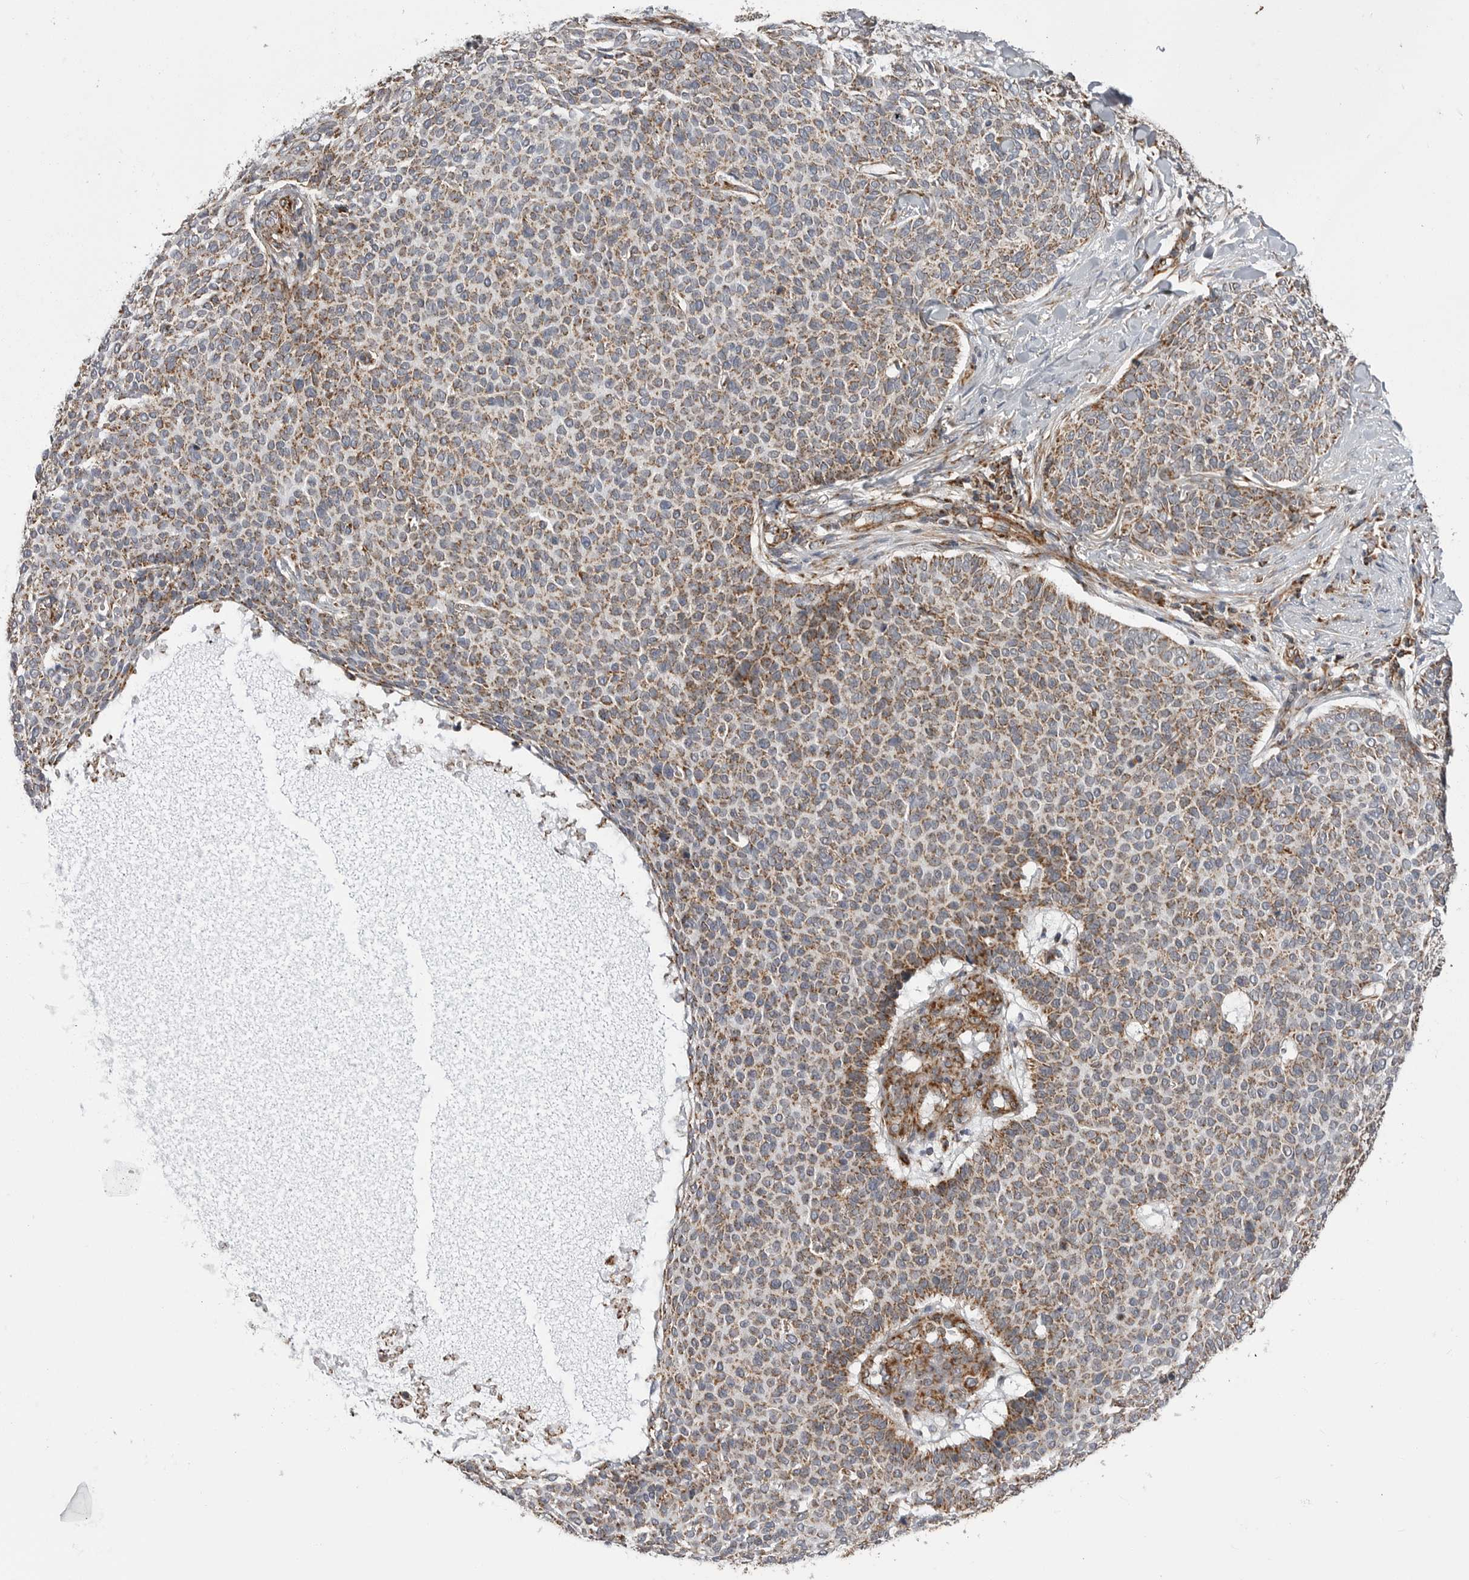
{"staining": {"intensity": "moderate", "quantity": ">75%", "location": "cytoplasmic/membranous"}, "tissue": "skin cancer", "cell_type": "Tumor cells", "image_type": "cancer", "snomed": [{"axis": "morphology", "description": "Normal tissue, NOS"}, {"axis": "morphology", "description": "Basal cell carcinoma"}, {"axis": "topography", "description": "Skin"}], "caption": "Immunohistochemical staining of human skin cancer demonstrates moderate cytoplasmic/membranous protein staining in approximately >75% of tumor cells.", "gene": "FH", "patient": {"sex": "male", "age": 50}}